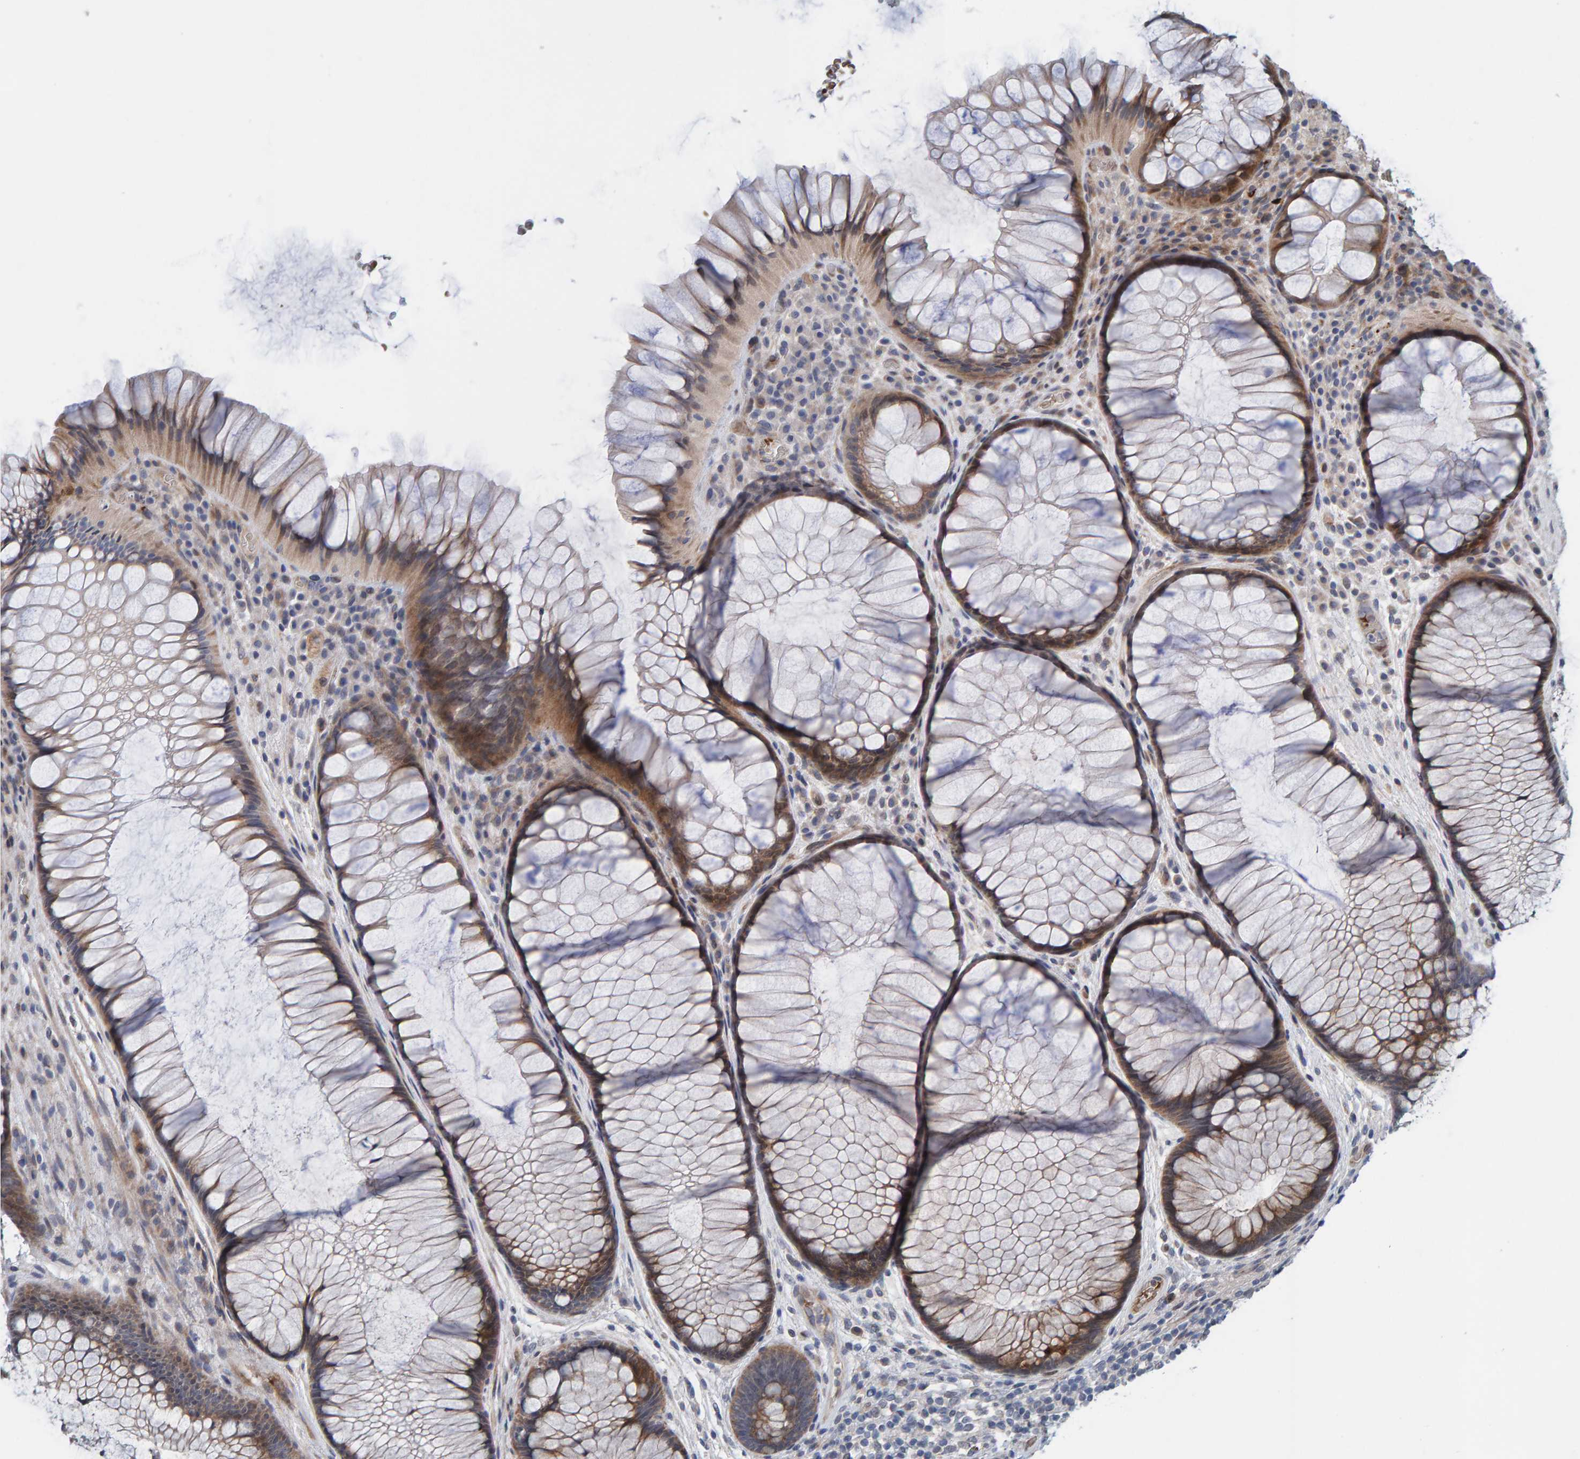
{"staining": {"intensity": "moderate", "quantity": "25%-75%", "location": "cytoplasmic/membranous"}, "tissue": "rectum", "cell_type": "Glandular cells", "image_type": "normal", "snomed": [{"axis": "morphology", "description": "Normal tissue, NOS"}, {"axis": "topography", "description": "Rectum"}], "caption": "Glandular cells display medium levels of moderate cytoplasmic/membranous expression in about 25%-75% of cells in benign rectum.", "gene": "MFSD6L", "patient": {"sex": "male", "age": 51}}